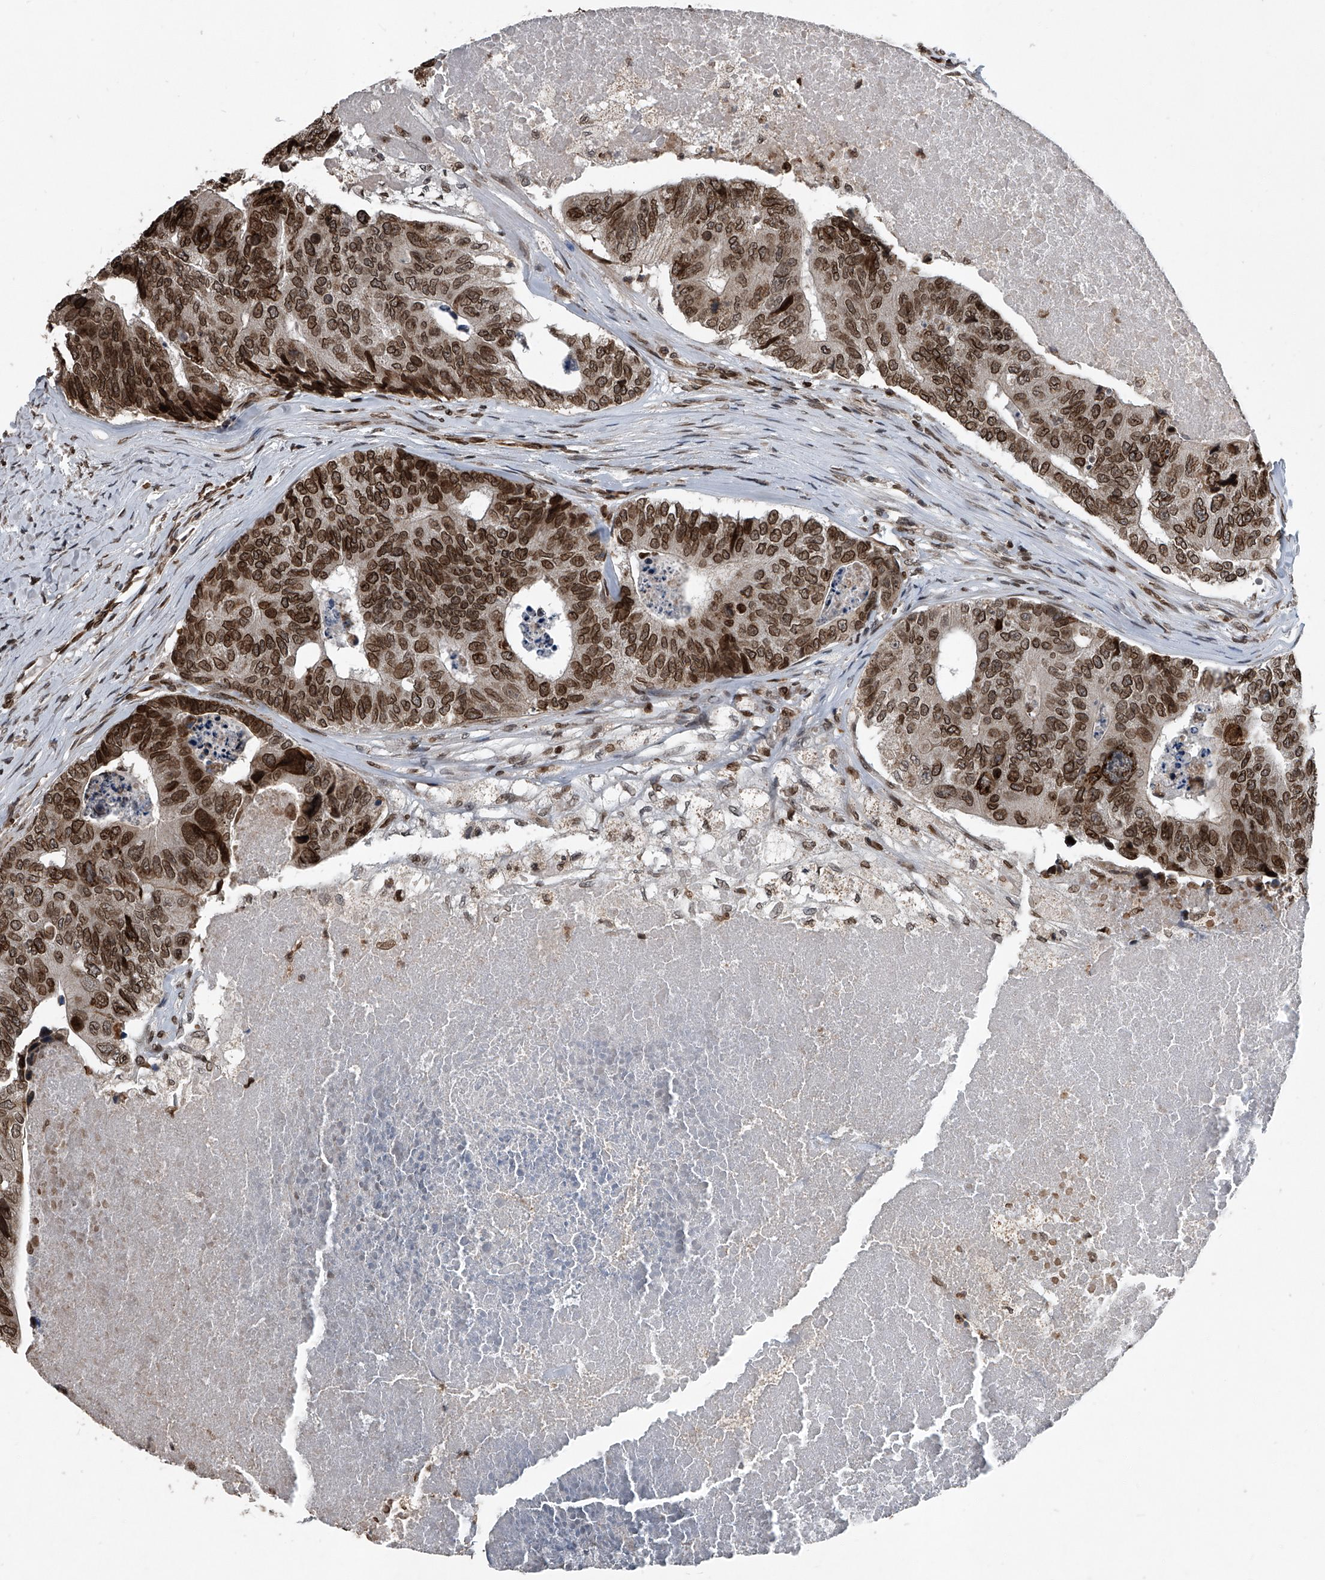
{"staining": {"intensity": "moderate", "quantity": ">75%", "location": "cytoplasmic/membranous,nuclear"}, "tissue": "colorectal cancer", "cell_type": "Tumor cells", "image_type": "cancer", "snomed": [{"axis": "morphology", "description": "Adenocarcinoma, NOS"}, {"axis": "topography", "description": "Colon"}], "caption": "Protein staining shows moderate cytoplasmic/membranous and nuclear staining in about >75% of tumor cells in colorectal cancer.", "gene": "PHF20", "patient": {"sex": "female", "age": 67}}